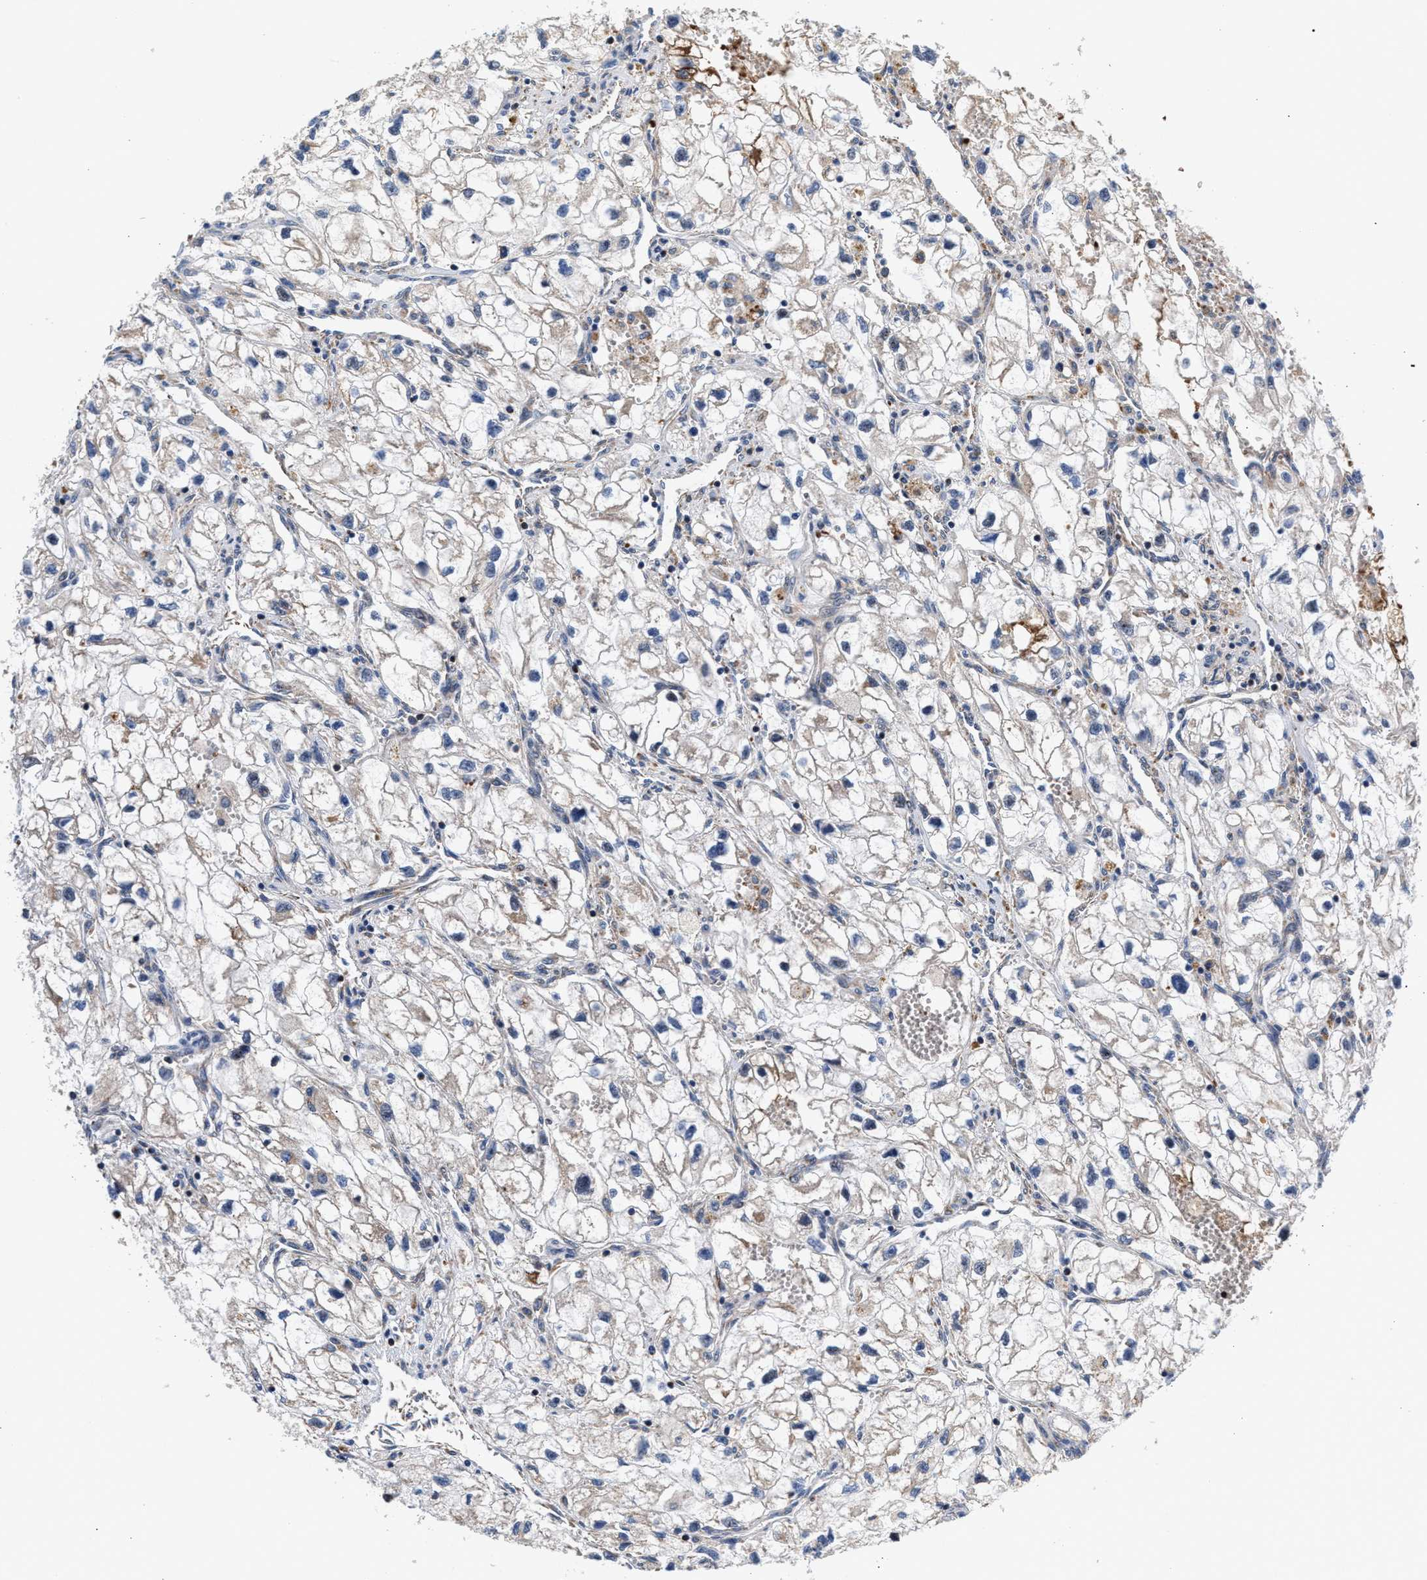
{"staining": {"intensity": "negative", "quantity": "none", "location": "none"}, "tissue": "renal cancer", "cell_type": "Tumor cells", "image_type": "cancer", "snomed": [{"axis": "morphology", "description": "Adenocarcinoma, NOS"}, {"axis": "topography", "description": "Kidney"}], "caption": "Immunohistochemistry image of renal cancer stained for a protein (brown), which displays no positivity in tumor cells.", "gene": "SGK1", "patient": {"sex": "female", "age": 70}}